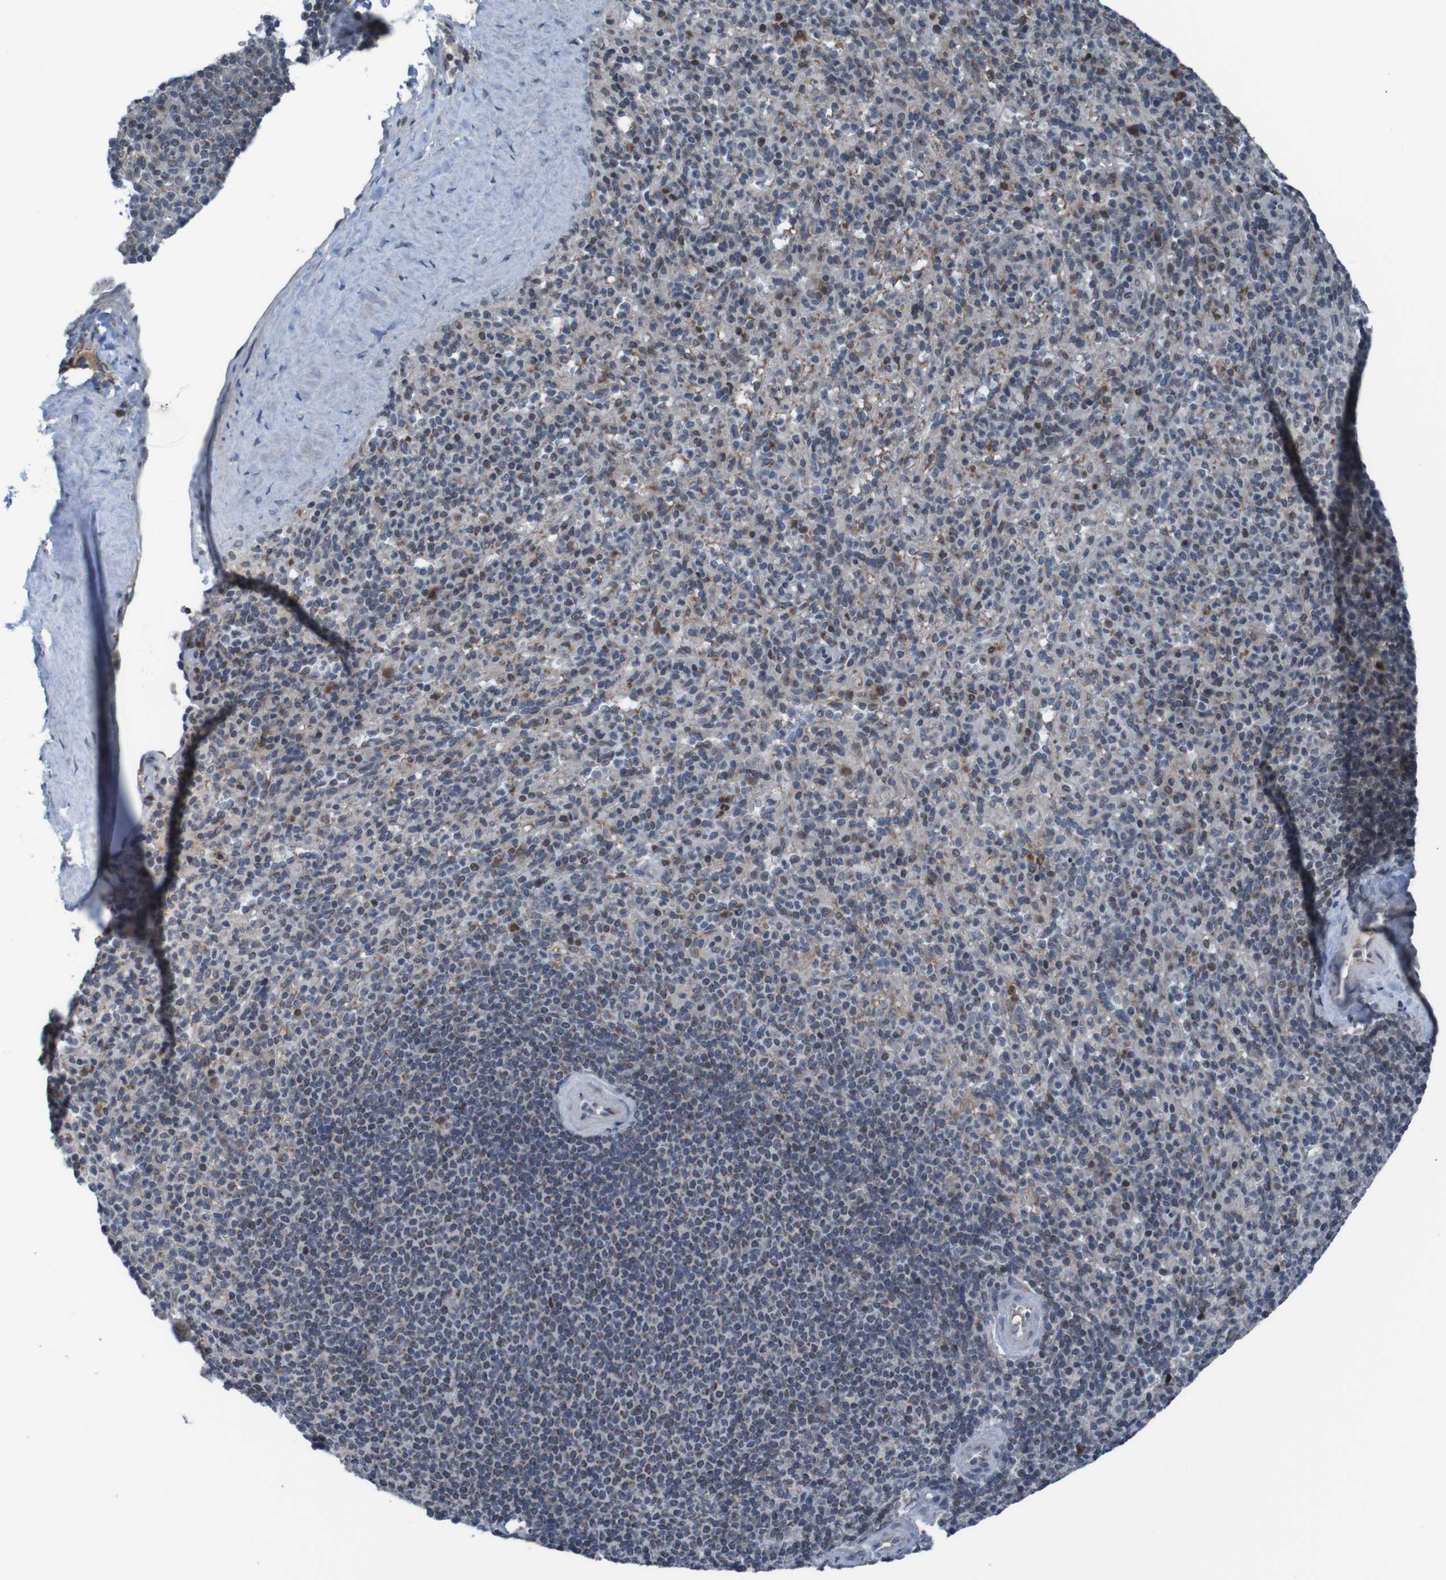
{"staining": {"intensity": "weak", "quantity": "<25%", "location": "cytoplasmic/membranous"}, "tissue": "spleen", "cell_type": "Cells in red pulp", "image_type": "normal", "snomed": [{"axis": "morphology", "description": "Normal tissue, NOS"}, {"axis": "topography", "description": "Spleen"}], "caption": "High magnification brightfield microscopy of normal spleen stained with DAB (brown) and counterstained with hematoxylin (blue): cells in red pulp show no significant positivity.", "gene": "UNG", "patient": {"sex": "male", "age": 36}}